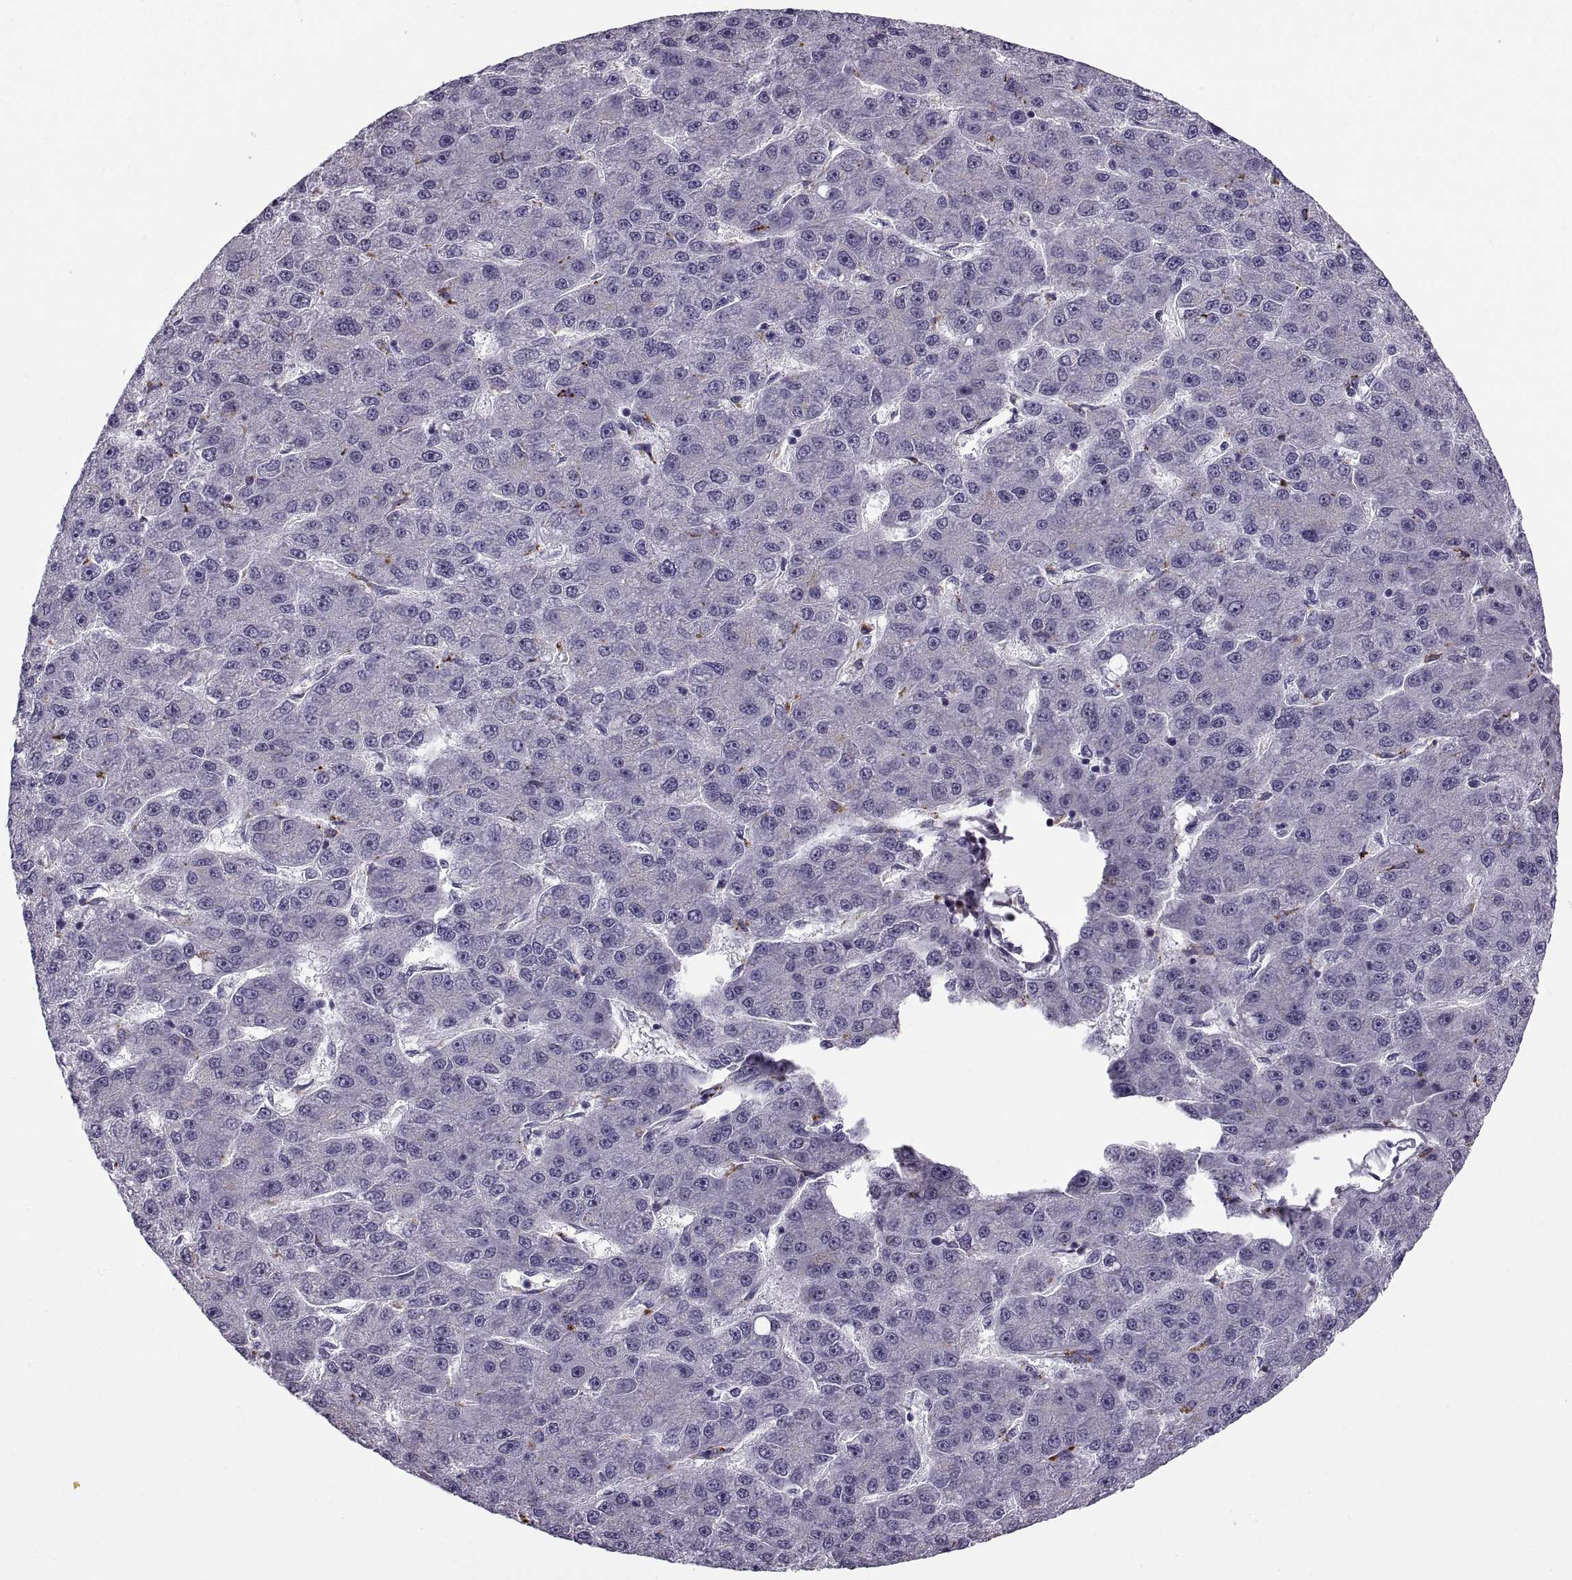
{"staining": {"intensity": "negative", "quantity": "none", "location": "none"}, "tissue": "liver cancer", "cell_type": "Tumor cells", "image_type": "cancer", "snomed": [{"axis": "morphology", "description": "Carcinoma, Hepatocellular, NOS"}, {"axis": "topography", "description": "Liver"}], "caption": "Tumor cells are negative for brown protein staining in hepatocellular carcinoma (liver).", "gene": "CALCR", "patient": {"sex": "male", "age": 67}}